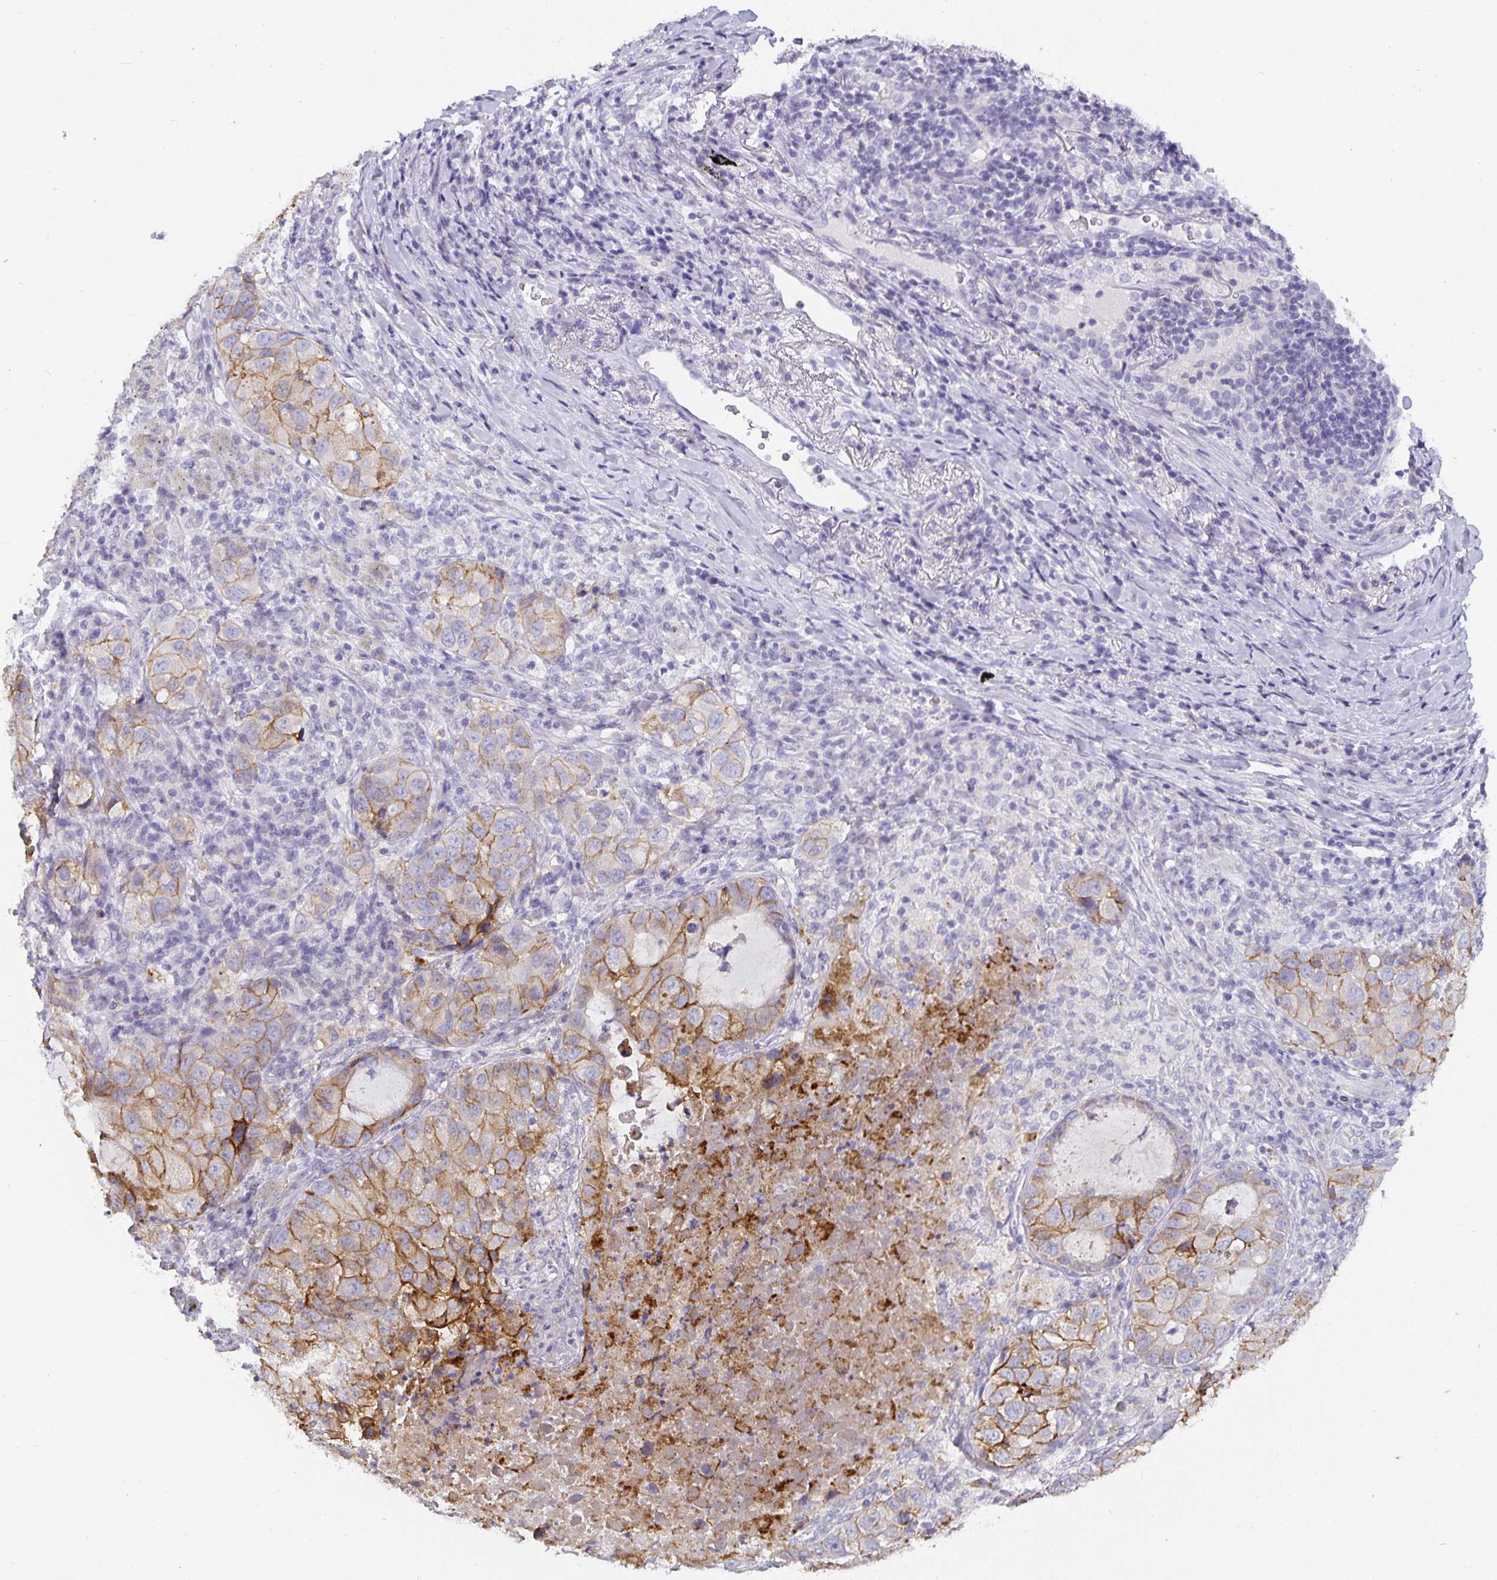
{"staining": {"intensity": "moderate", "quantity": ">75%", "location": "cytoplasmic/membranous"}, "tissue": "lung cancer", "cell_type": "Tumor cells", "image_type": "cancer", "snomed": [{"axis": "morphology", "description": "Normal morphology"}, {"axis": "morphology", "description": "Adenocarcinoma, NOS"}, {"axis": "topography", "description": "Lymph node"}, {"axis": "topography", "description": "Lung"}], "caption": "This is a histology image of immunohistochemistry staining of lung adenocarcinoma, which shows moderate positivity in the cytoplasmic/membranous of tumor cells.", "gene": "CA12", "patient": {"sex": "female", "age": 51}}